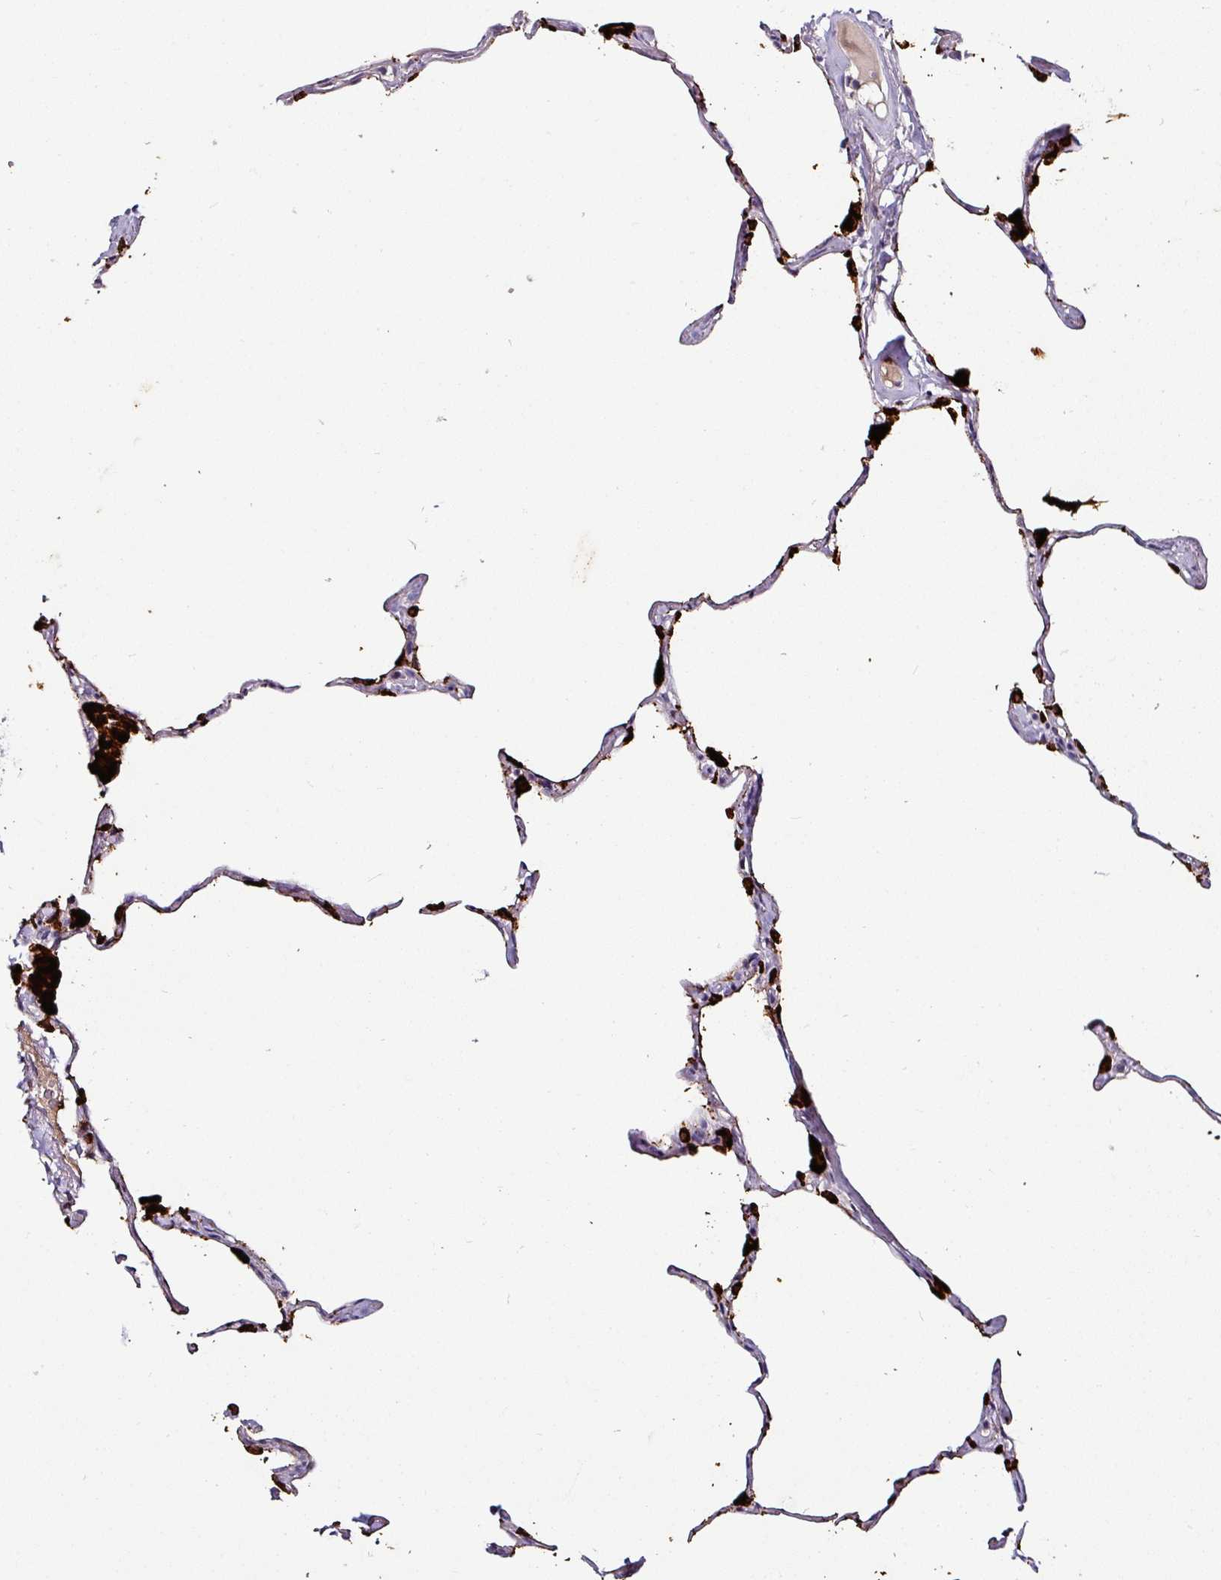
{"staining": {"intensity": "strong", "quantity": "<25%", "location": "cytoplasmic/membranous"}, "tissue": "lung", "cell_type": "Alveolar cells", "image_type": "normal", "snomed": [{"axis": "morphology", "description": "Normal tissue, NOS"}, {"axis": "topography", "description": "Lung"}], "caption": "Human lung stained with a brown dye demonstrates strong cytoplasmic/membranous positive positivity in about <25% of alveolar cells.", "gene": "NAPSA", "patient": {"sex": "male", "age": 65}}